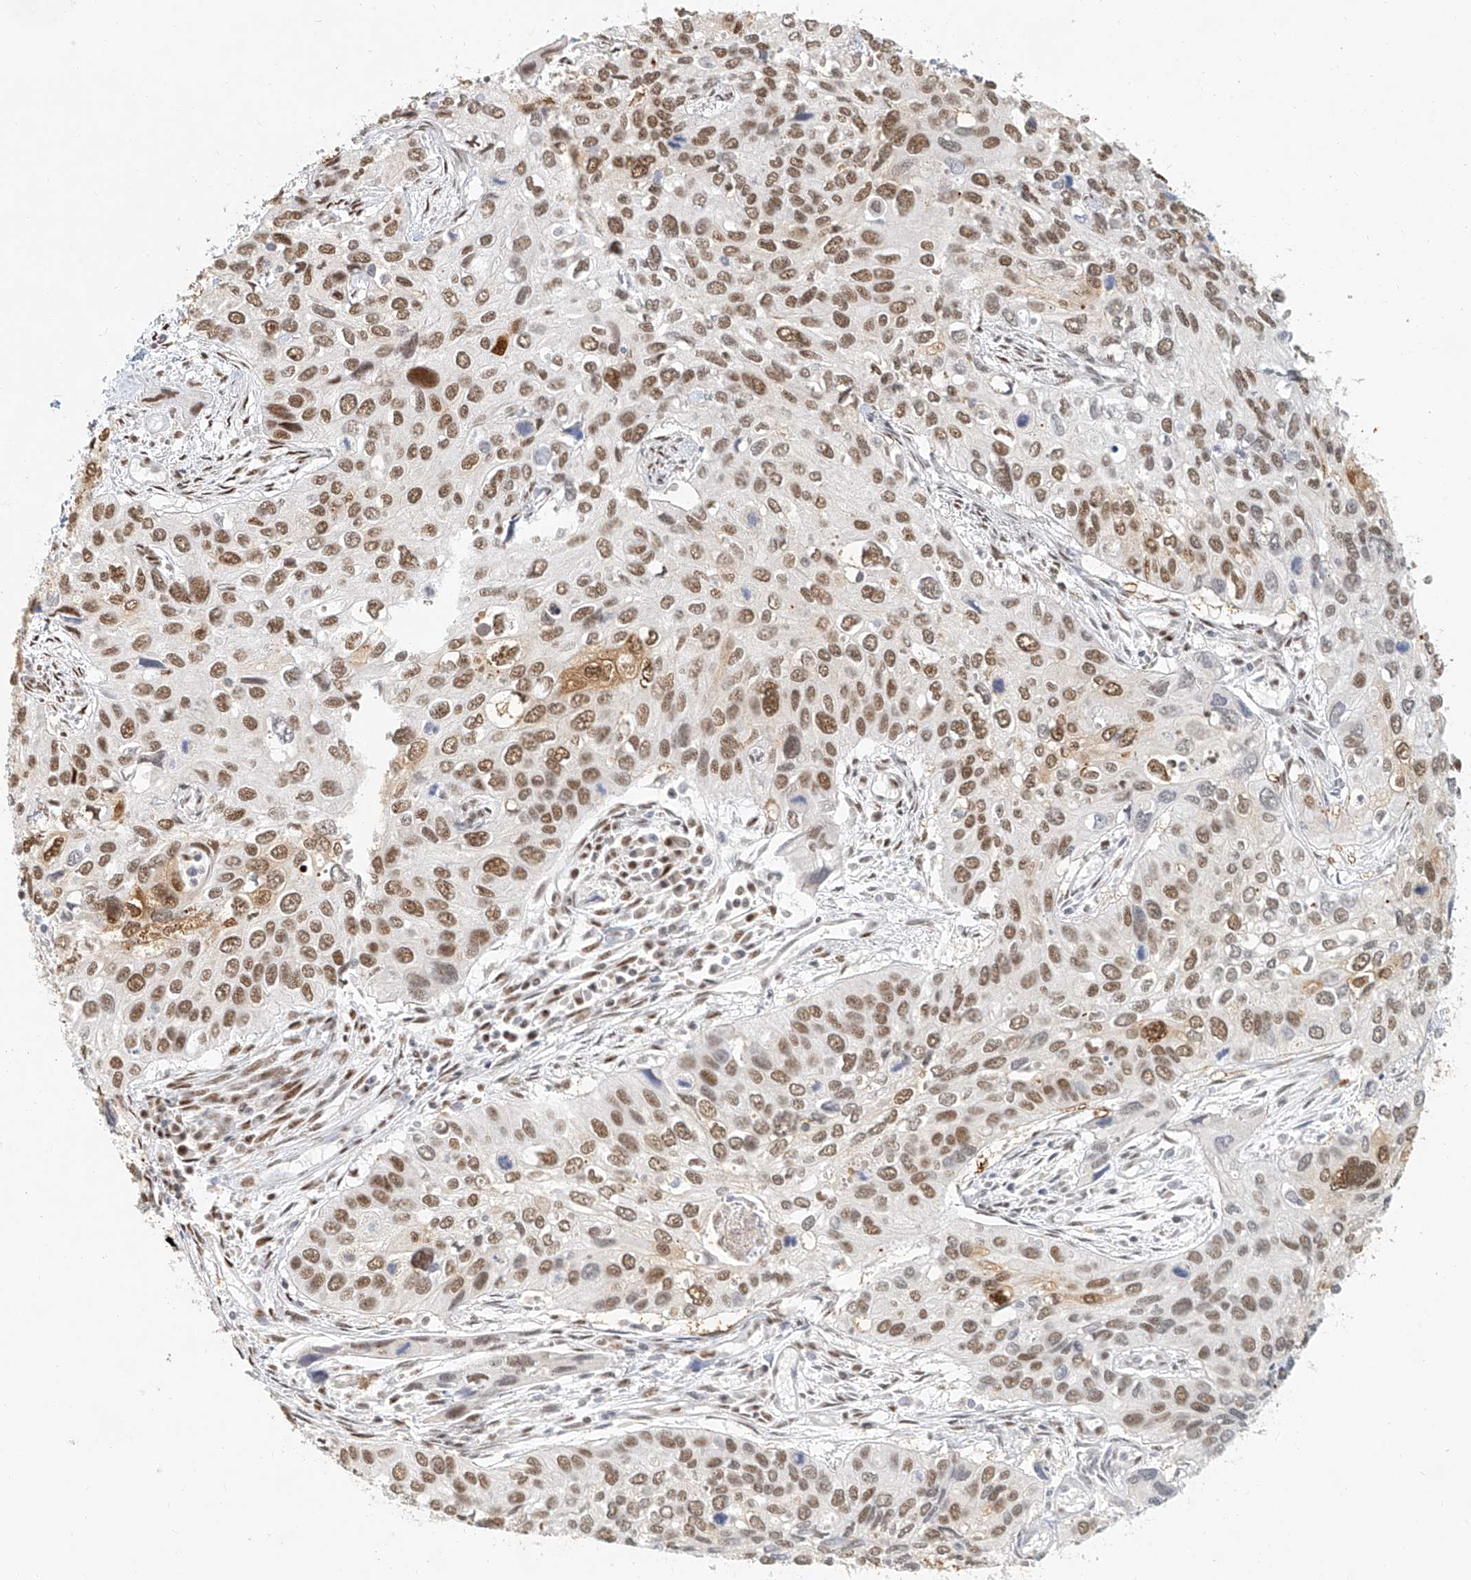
{"staining": {"intensity": "moderate", "quantity": ">75%", "location": "nuclear"}, "tissue": "cervical cancer", "cell_type": "Tumor cells", "image_type": "cancer", "snomed": [{"axis": "morphology", "description": "Squamous cell carcinoma, NOS"}, {"axis": "topography", "description": "Cervix"}], "caption": "Immunohistochemical staining of human cervical cancer reveals medium levels of moderate nuclear staining in approximately >75% of tumor cells.", "gene": "CXorf58", "patient": {"sex": "female", "age": 55}}